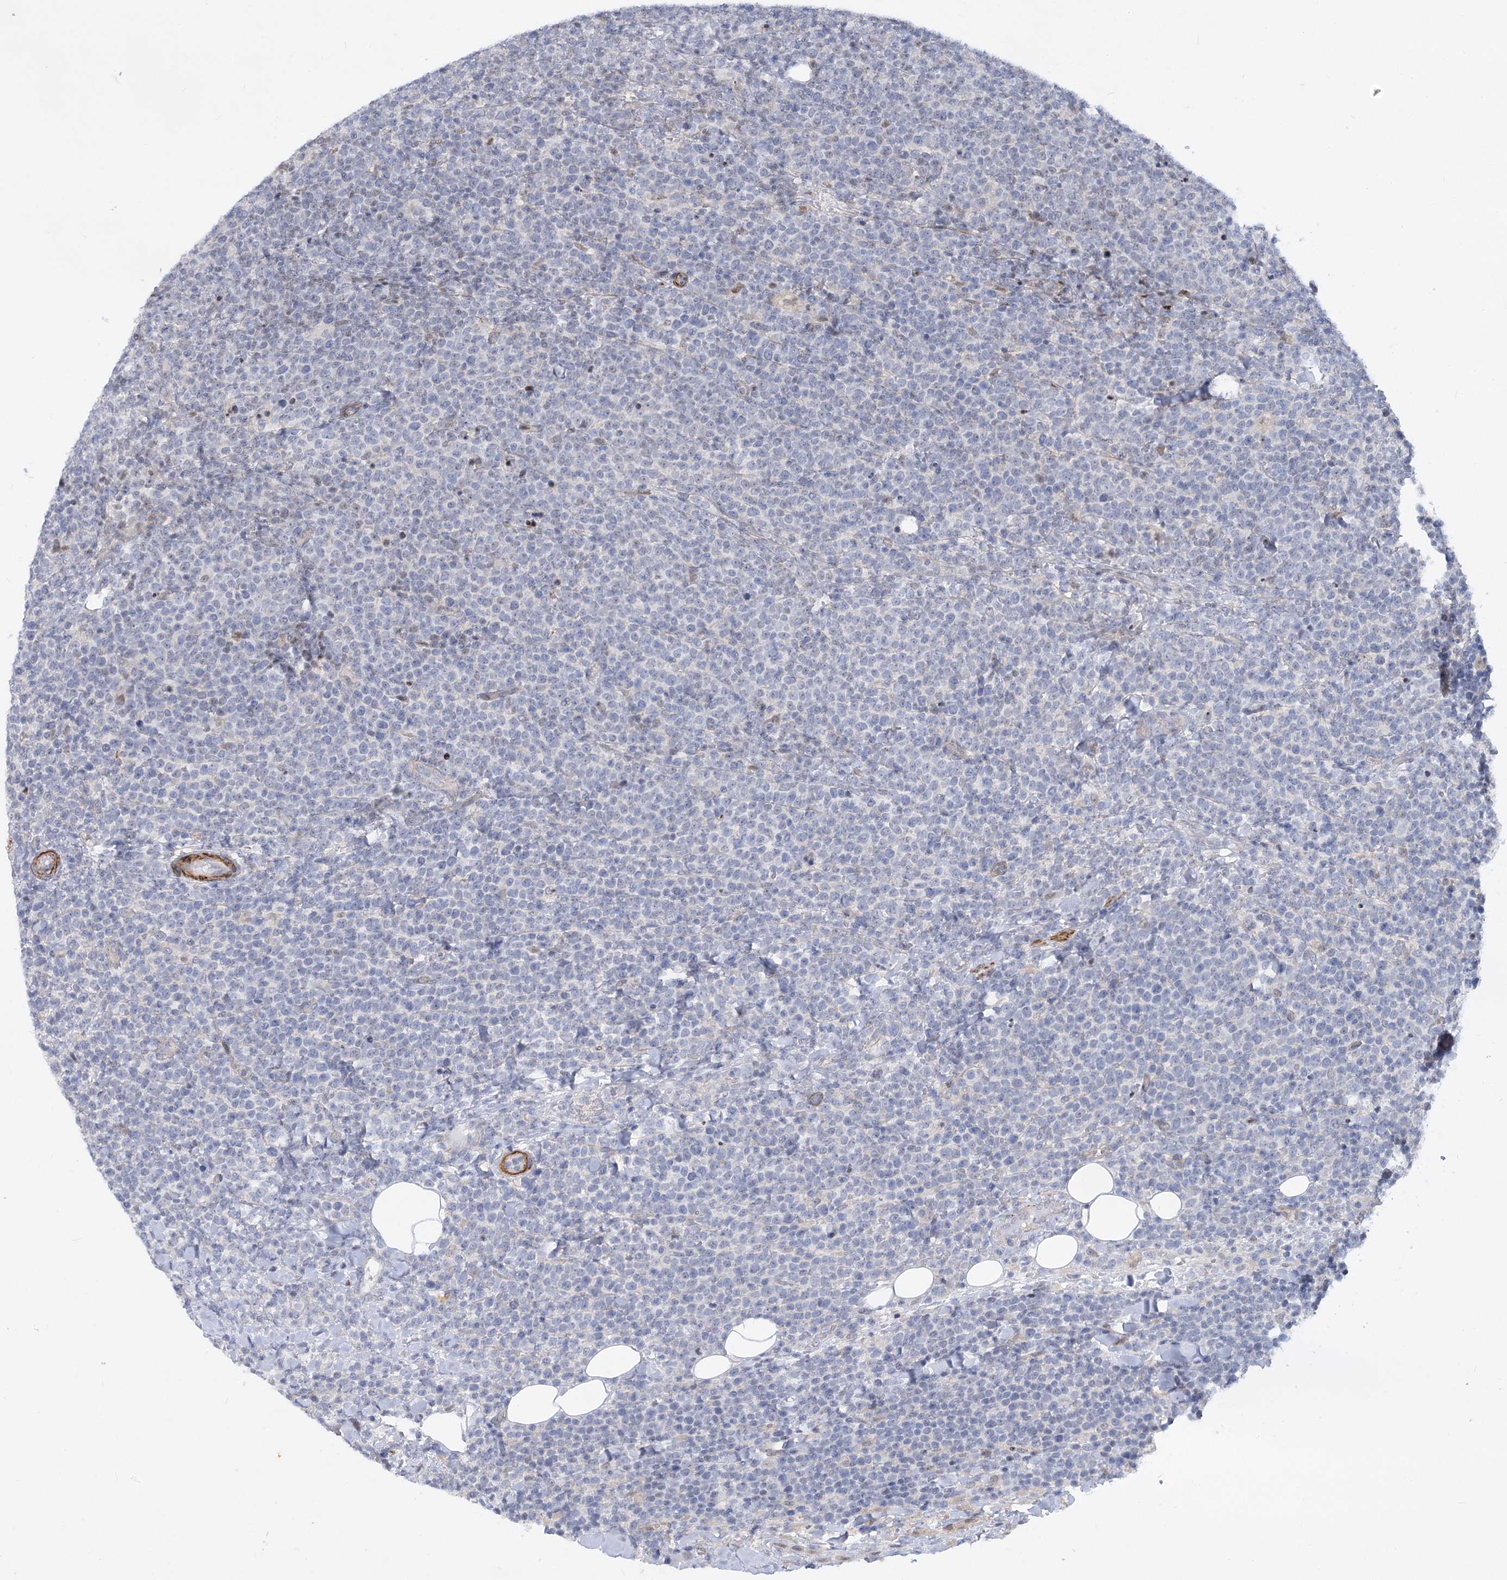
{"staining": {"intensity": "negative", "quantity": "none", "location": "none"}, "tissue": "lymphoma", "cell_type": "Tumor cells", "image_type": "cancer", "snomed": [{"axis": "morphology", "description": "Malignant lymphoma, non-Hodgkin's type, High grade"}, {"axis": "topography", "description": "Lymph node"}], "caption": "DAB immunohistochemical staining of malignant lymphoma, non-Hodgkin's type (high-grade) exhibits no significant positivity in tumor cells. Nuclei are stained in blue.", "gene": "ARSI", "patient": {"sex": "male", "age": 61}}